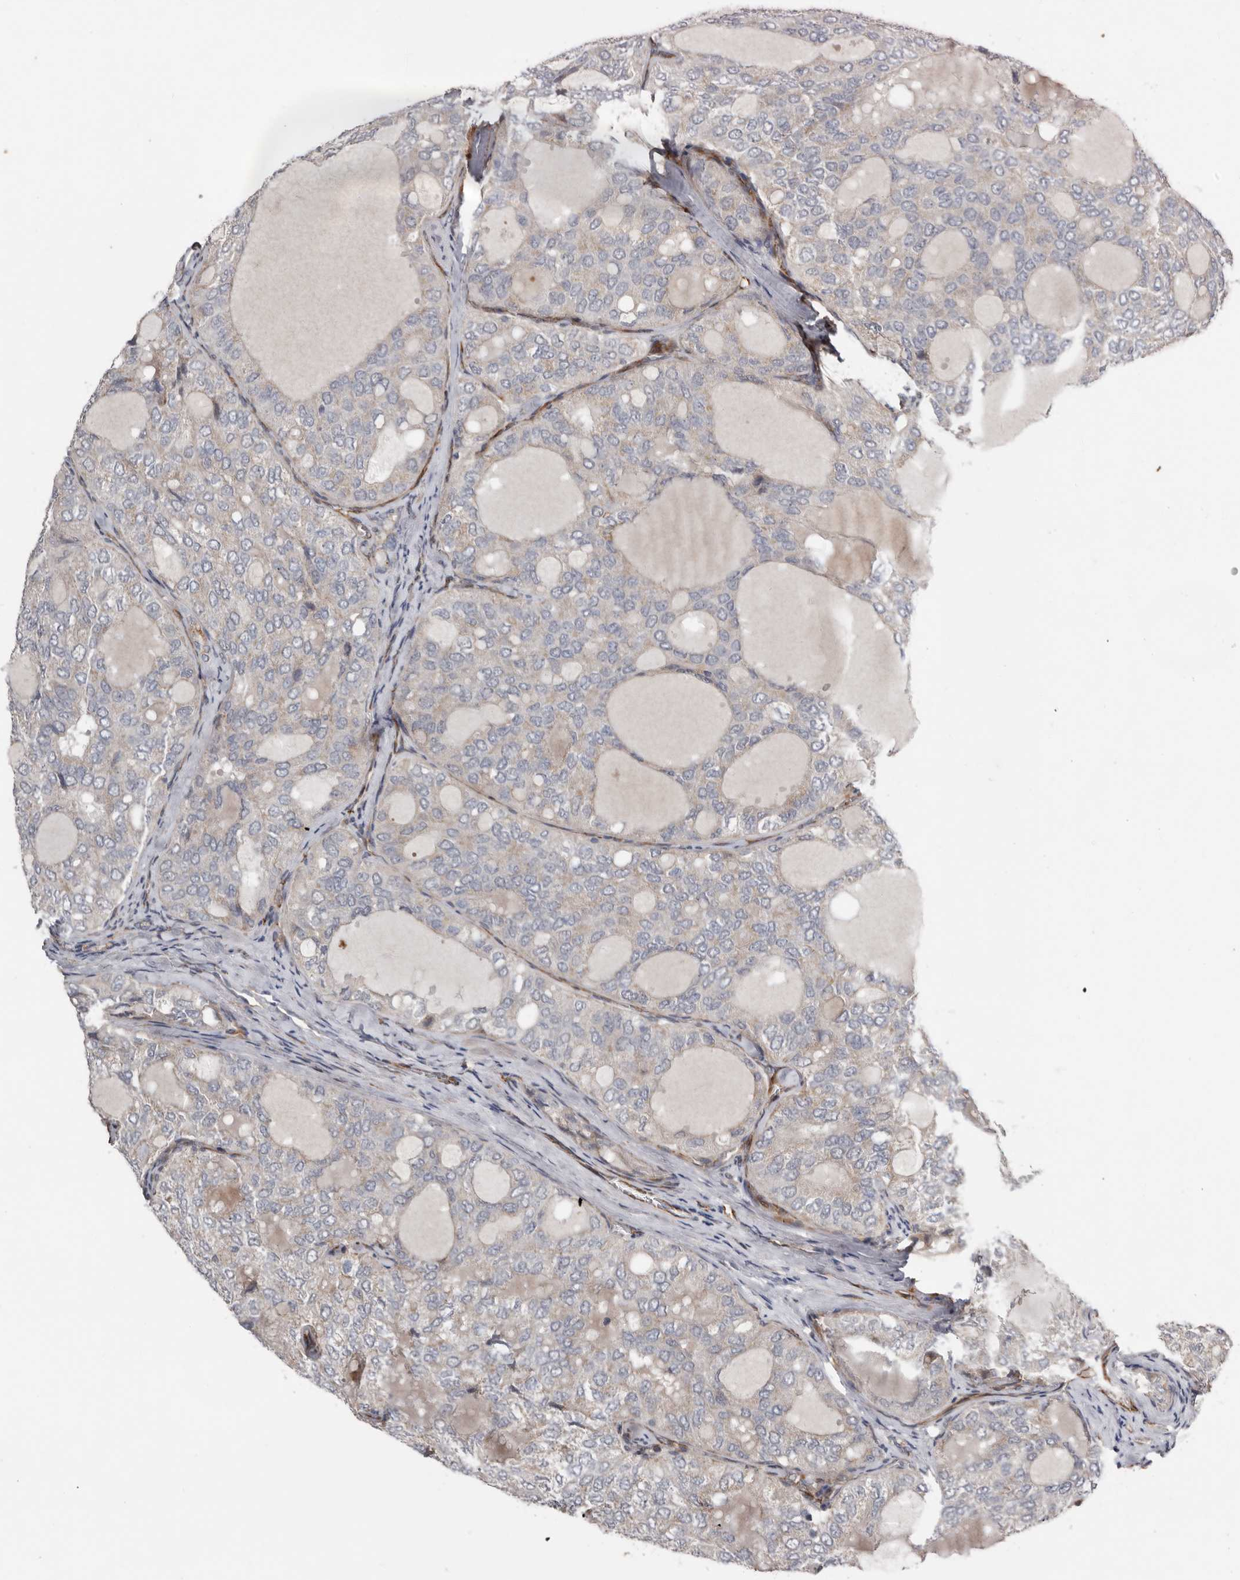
{"staining": {"intensity": "negative", "quantity": "none", "location": "none"}, "tissue": "thyroid cancer", "cell_type": "Tumor cells", "image_type": "cancer", "snomed": [{"axis": "morphology", "description": "Follicular adenoma carcinoma, NOS"}, {"axis": "topography", "description": "Thyroid gland"}], "caption": "Immunohistochemical staining of thyroid follicular adenoma carcinoma reveals no significant positivity in tumor cells. The staining is performed using DAB brown chromogen with nuclei counter-stained in using hematoxylin.", "gene": "RANBP17", "patient": {"sex": "male", "age": 75}}